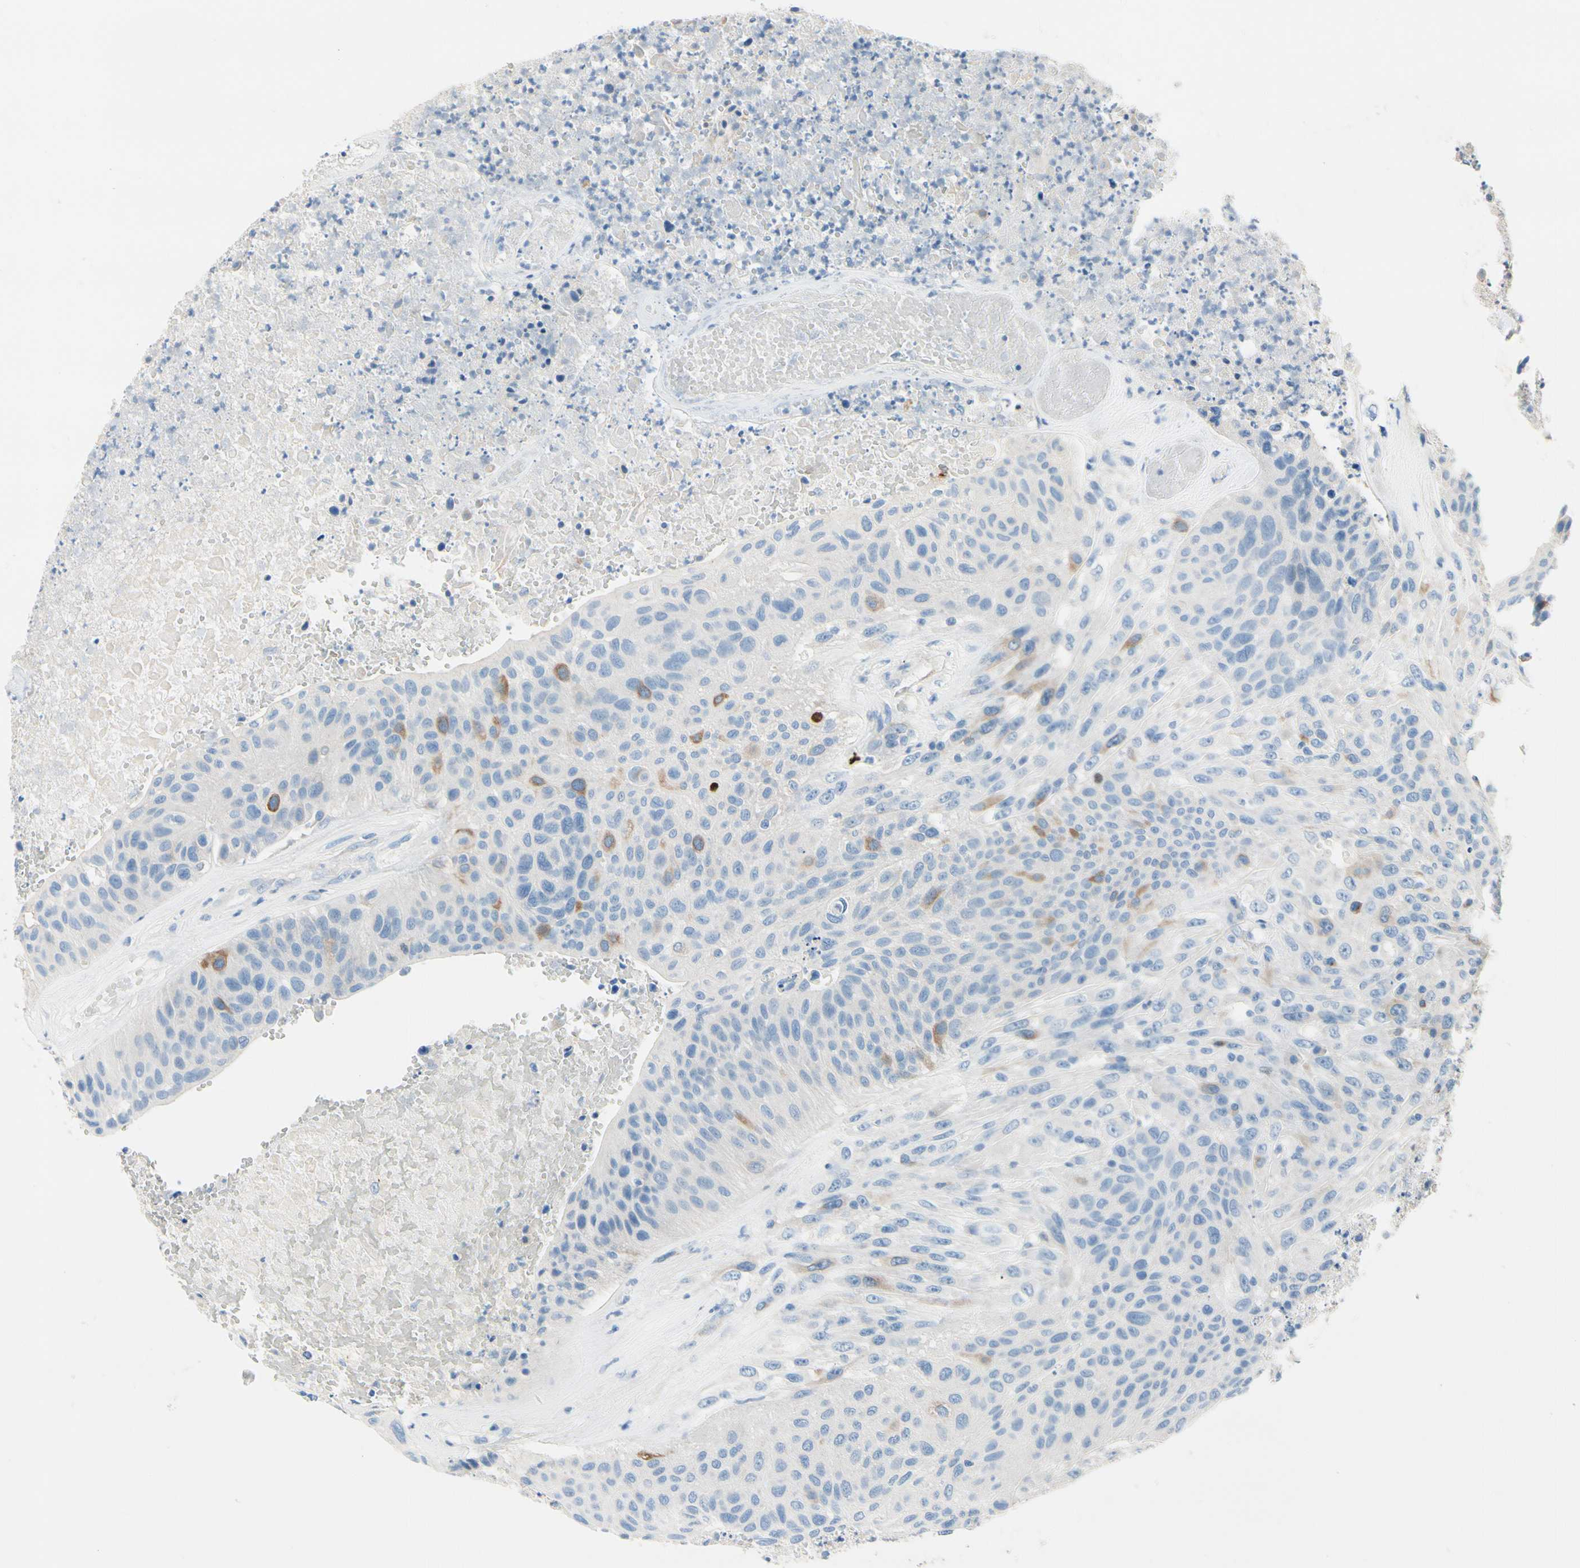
{"staining": {"intensity": "moderate", "quantity": "<25%", "location": "cytoplasmic/membranous"}, "tissue": "urothelial cancer", "cell_type": "Tumor cells", "image_type": "cancer", "snomed": [{"axis": "morphology", "description": "Urothelial carcinoma, High grade"}, {"axis": "topography", "description": "Urinary bladder"}], "caption": "Protein expression analysis of human urothelial carcinoma (high-grade) reveals moderate cytoplasmic/membranous positivity in approximately <25% of tumor cells.", "gene": "CKAP2", "patient": {"sex": "male", "age": 66}}